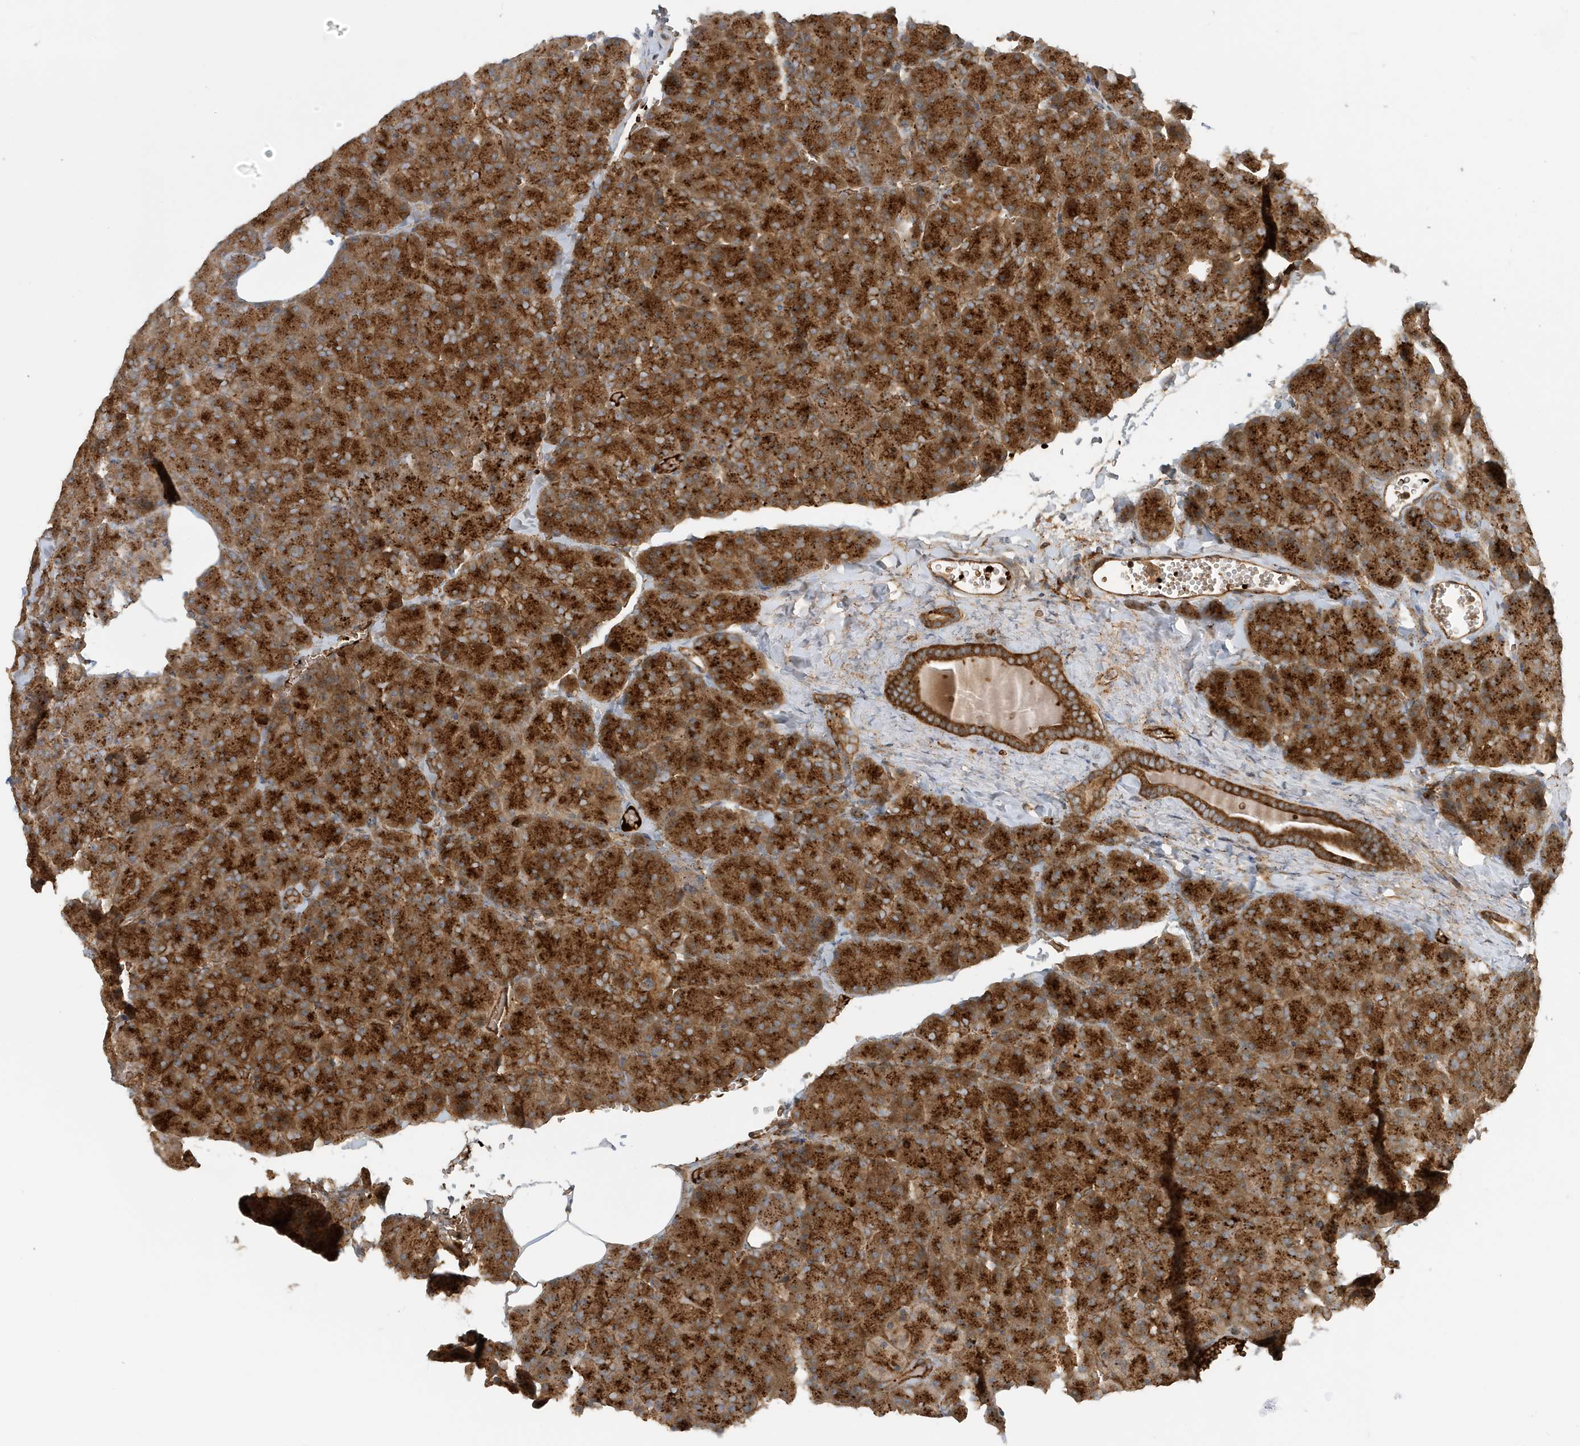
{"staining": {"intensity": "strong", "quantity": ">75%", "location": "cytoplasmic/membranous"}, "tissue": "pancreas", "cell_type": "Exocrine glandular cells", "image_type": "normal", "snomed": [{"axis": "morphology", "description": "Normal tissue, NOS"}, {"axis": "morphology", "description": "Carcinoid, malignant, NOS"}, {"axis": "topography", "description": "Pancreas"}], "caption": "DAB immunohistochemical staining of unremarkable human pancreas exhibits strong cytoplasmic/membranous protein expression in approximately >75% of exocrine glandular cells.", "gene": "FYCO1", "patient": {"sex": "female", "age": 35}}